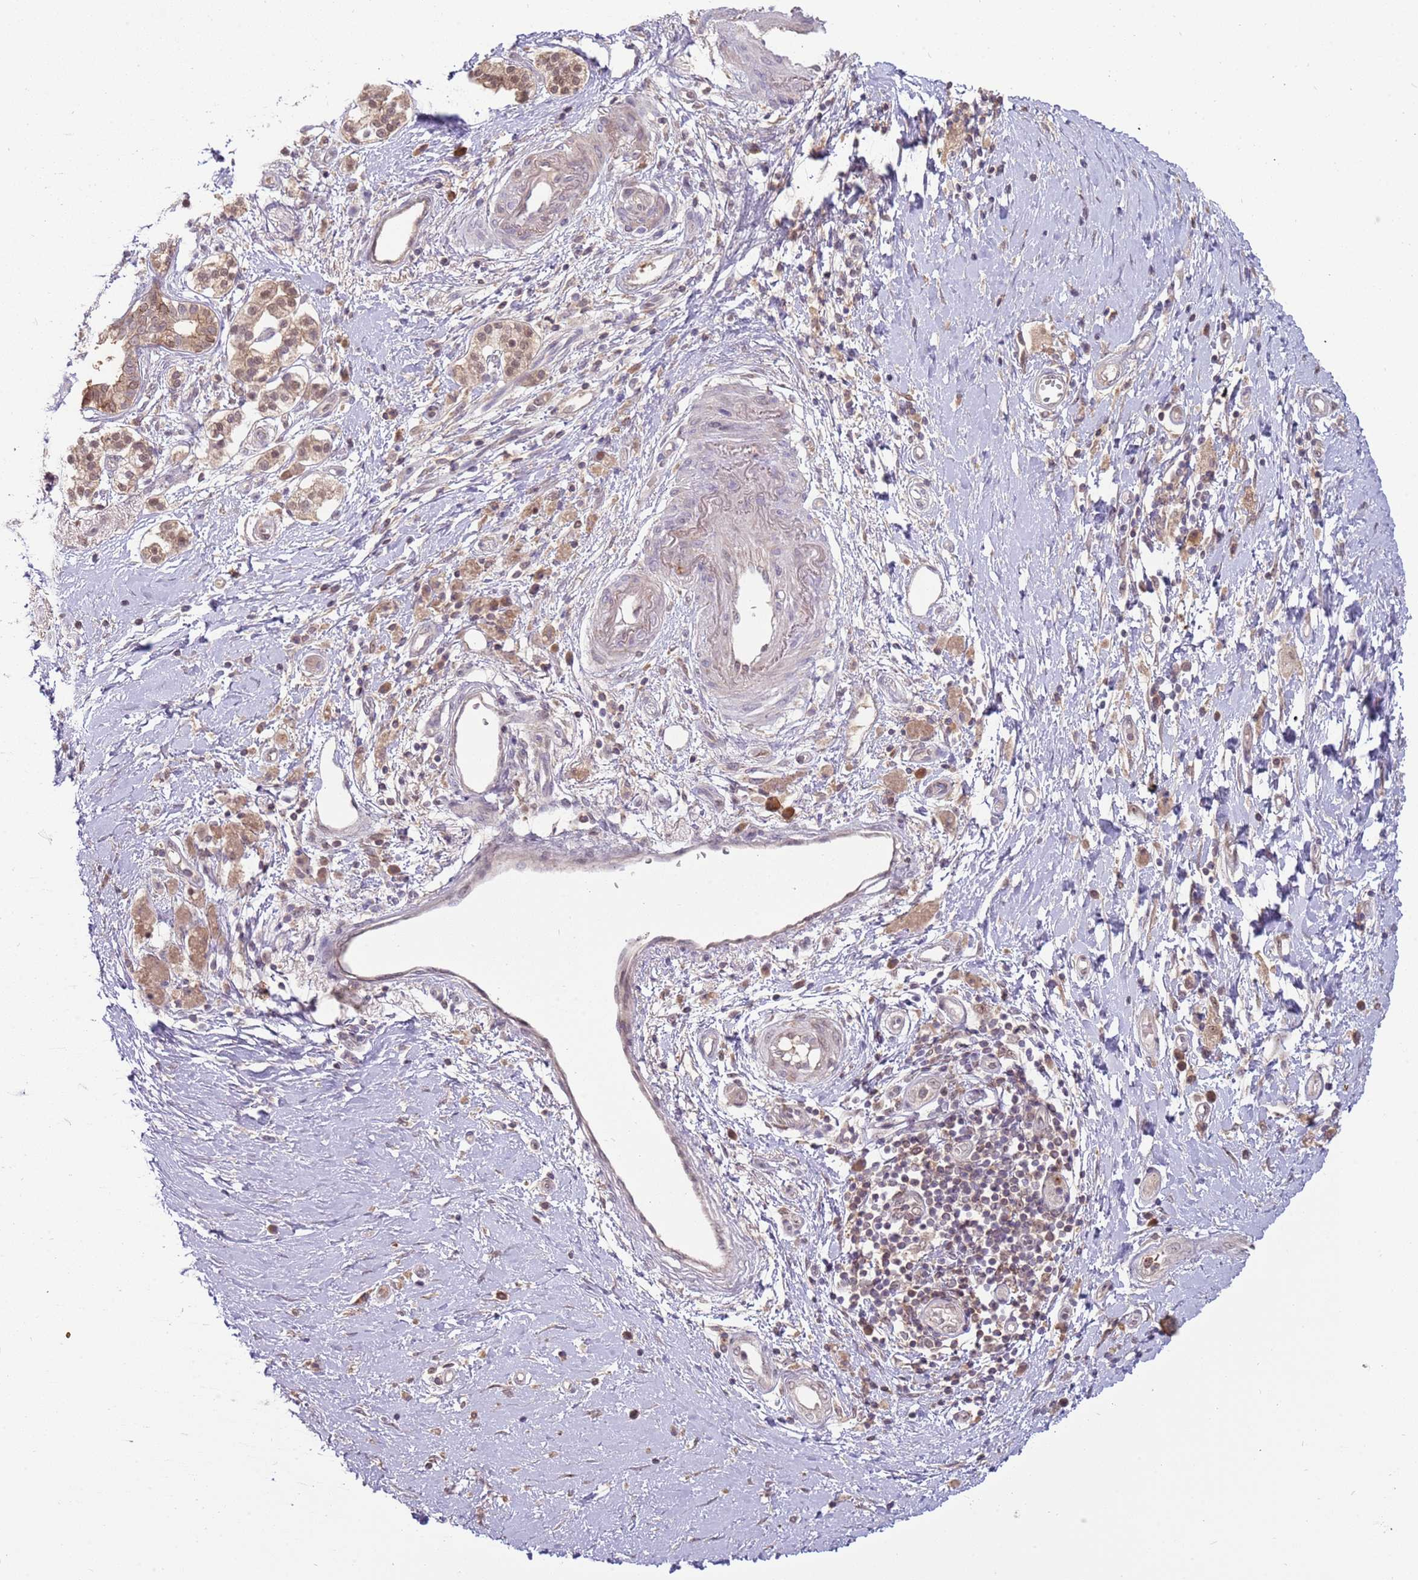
{"staining": {"intensity": "weak", "quantity": ">75%", "location": "nuclear"}, "tissue": "pancreatic cancer", "cell_type": "Tumor cells", "image_type": "cancer", "snomed": [{"axis": "morphology", "description": "Adenocarcinoma, NOS"}, {"axis": "topography", "description": "Pancreas"}], "caption": "DAB (3,3'-diaminobenzidine) immunohistochemical staining of pancreatic adenocarcinoma displays weak nuclear protein expression in about >75% of tumor cells. (DAB (3,3'-diaminobenzidine) IHC, brown staining for protein, blue staining for nuclei).", "gene": "NBPF6", "patient": {"sex": "male", "age": 68}}